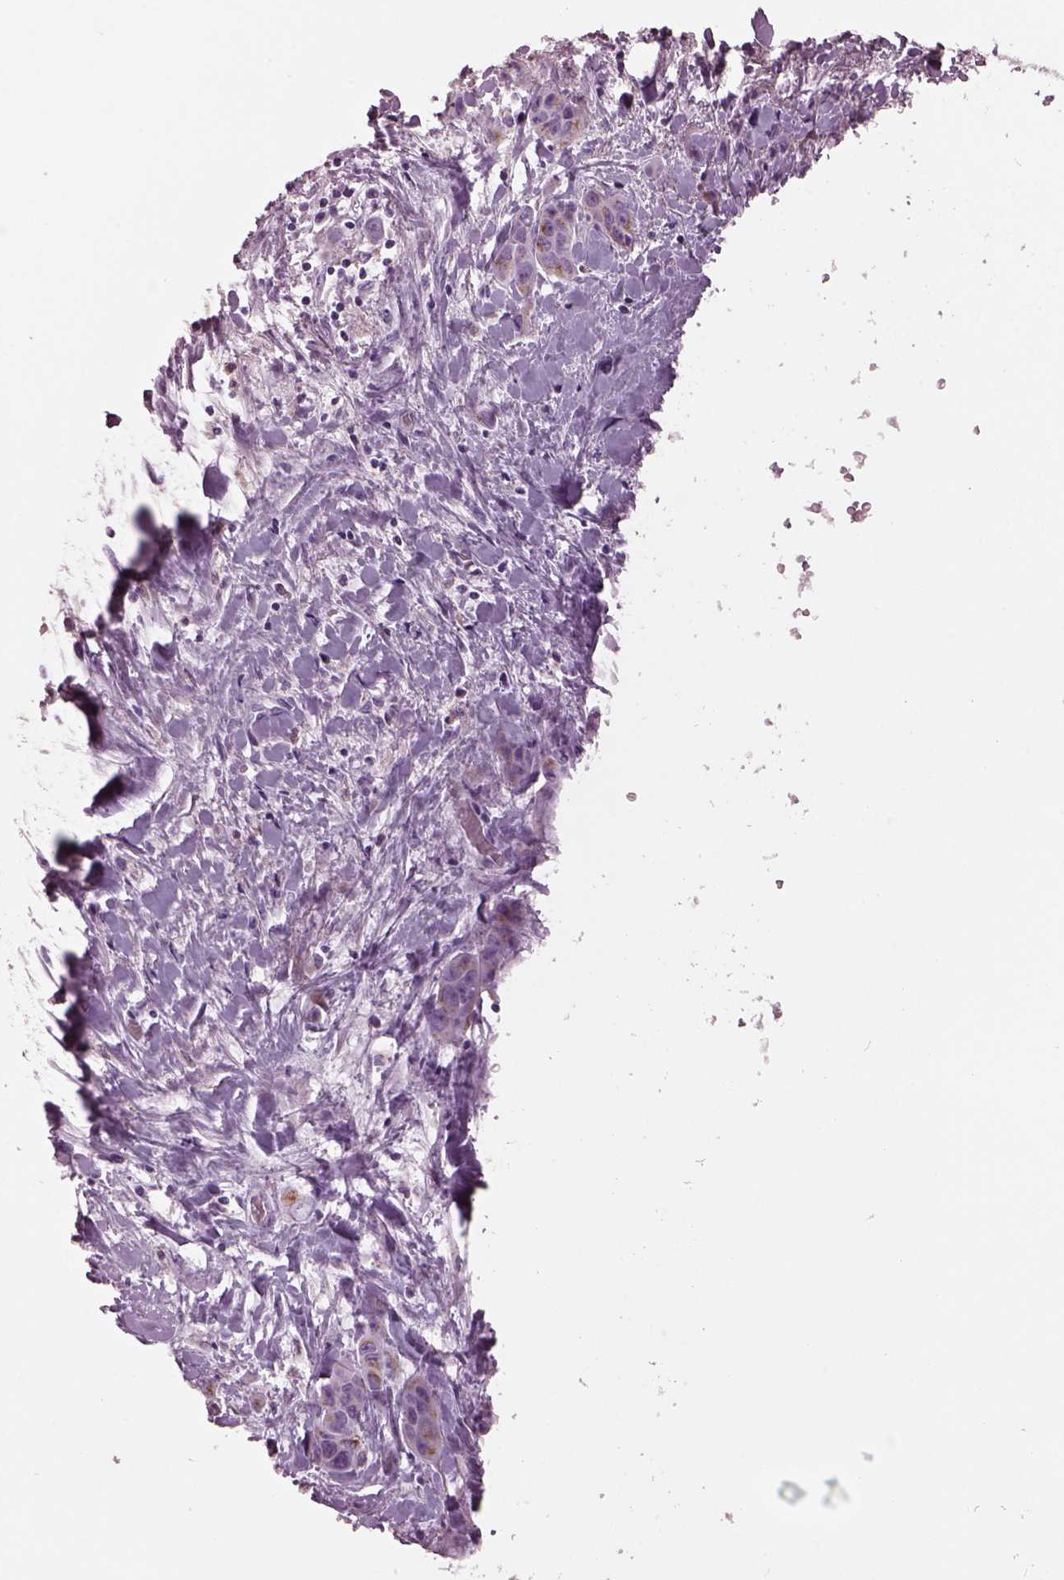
{"staining": {"intensity": "moderate", "quantity": ">75%", "location": "cytoplasmic/membranous"}, "tissue": "liver cancer", "cell_type": "Tumor cells", "image_type": "cancer", "snomed": [{"axis": "morphology", "description": "Cholangiocarcinoma"}, {"axis": "topography", "description": "Liver"}], "caption": "Immunohistochemical staining of liver cancer displays moderate cytoplasmic/membranous protein staining in about >75% of tumor cells.", "gene": "PRR9", "patient": {"sex": "female", "age": 52}}